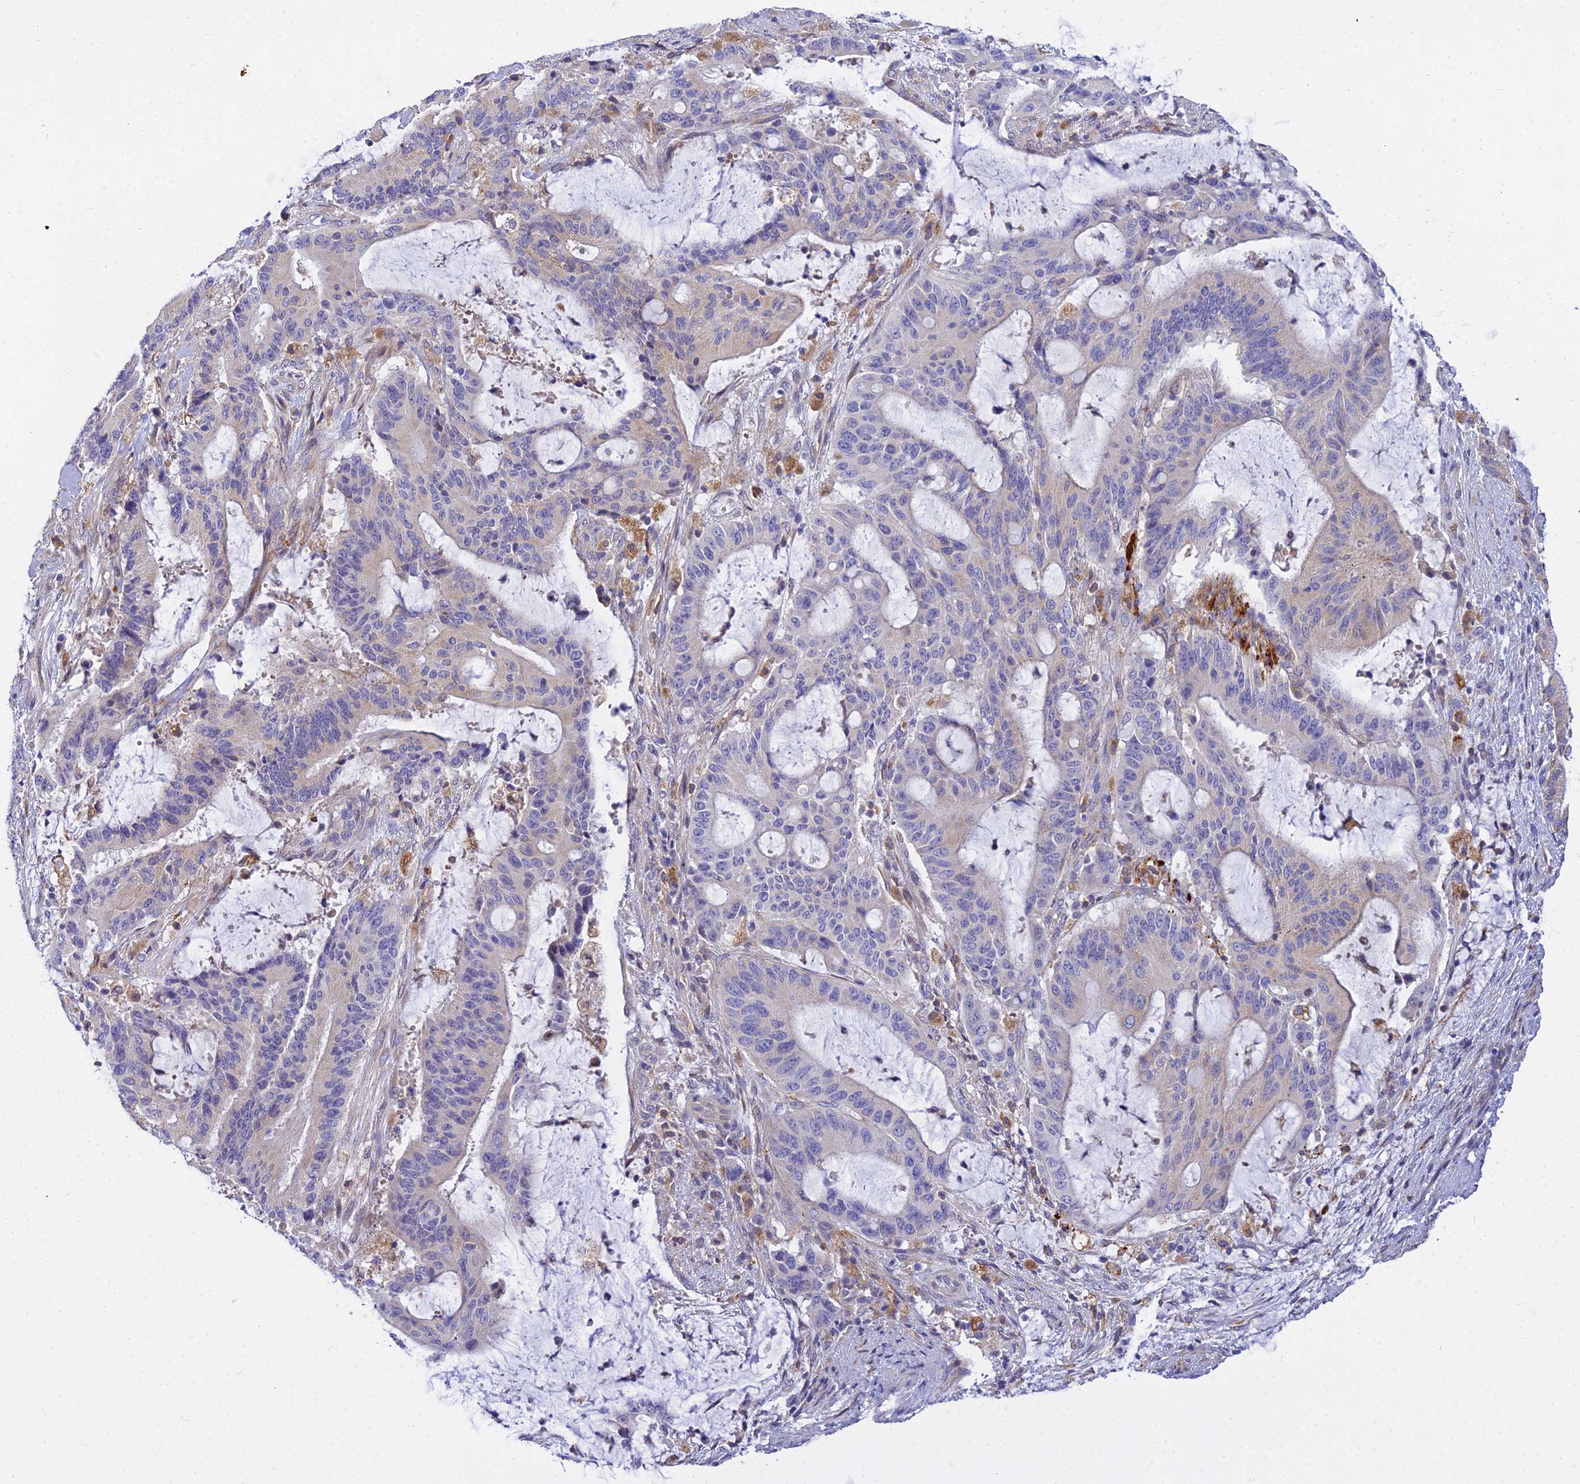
{"staining": {"intensity": "negative", "quantity": "none", "location": "none"}, "tissue": "liver cancer", "cell_type": "Tumor cells", "image_type": "cancer", "snomed": [{"axis": "morphology", "description": "Normal tissue, NOS"}, {"axis": "morphology", "description": "Cholangiocarcinoma"}, {"axis": "topography", "description": "Liver"}, {"axis": "topography", "description": "Peripheral nerve tissue"}], "caption": "Immunohistochemistry image of human liver cancer stained for a protein (brown), which exhibits no positivity in tumor cells. (Stains: DAB (3,3'-diaminobenzidine) immunohistochemistry (IHC) with hematoxylin counter stain, Microscopy: brightfield microscopy at high magnification).", "gene": "ARL8B", "patient": {"sex": "female", "age": 73}}